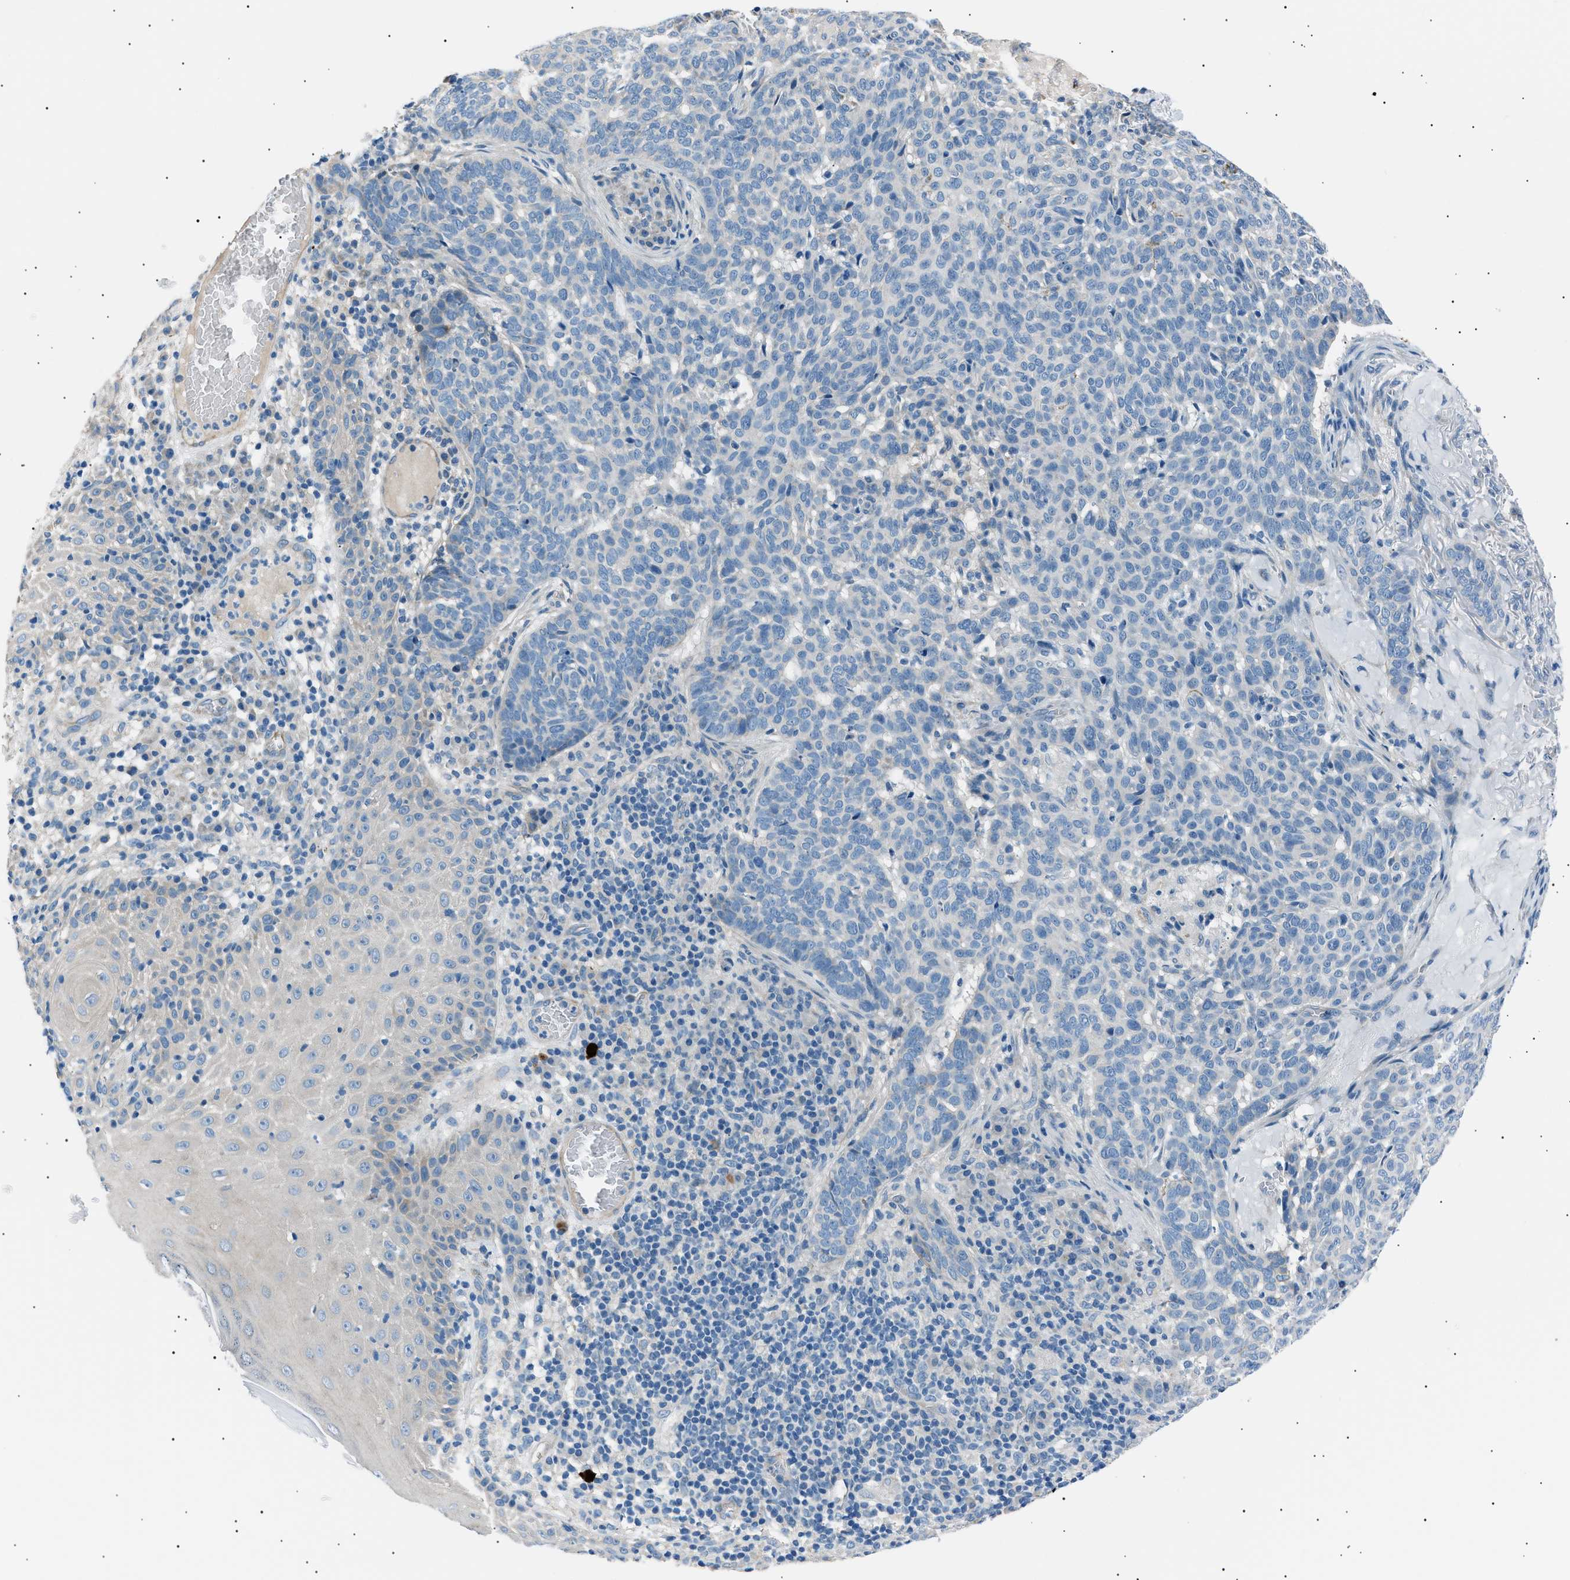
{"staining": {"intensity": "negative", "quantity": "none", "location": "none"}, "tissue": "skin cancer", "cell_type": "Tumor cells", "image_type": "cancer", "snomed": [{"axis": "morphology", "description": "Basal cell carcinoma"}, {"axis": "topography", "description": "Skin"}], "caption": "IHC image of human basal cell carcinoma (skin) stained for a protein (brown), which displays no expression in tumor cells. (Stains: DAB immunohistochemistry with hematoxylin counter stain, Microscopy: brightfield microscopy at high magnification).", "gene": "LRRC37B", "patient": {"sex": "male", "age": 85}}